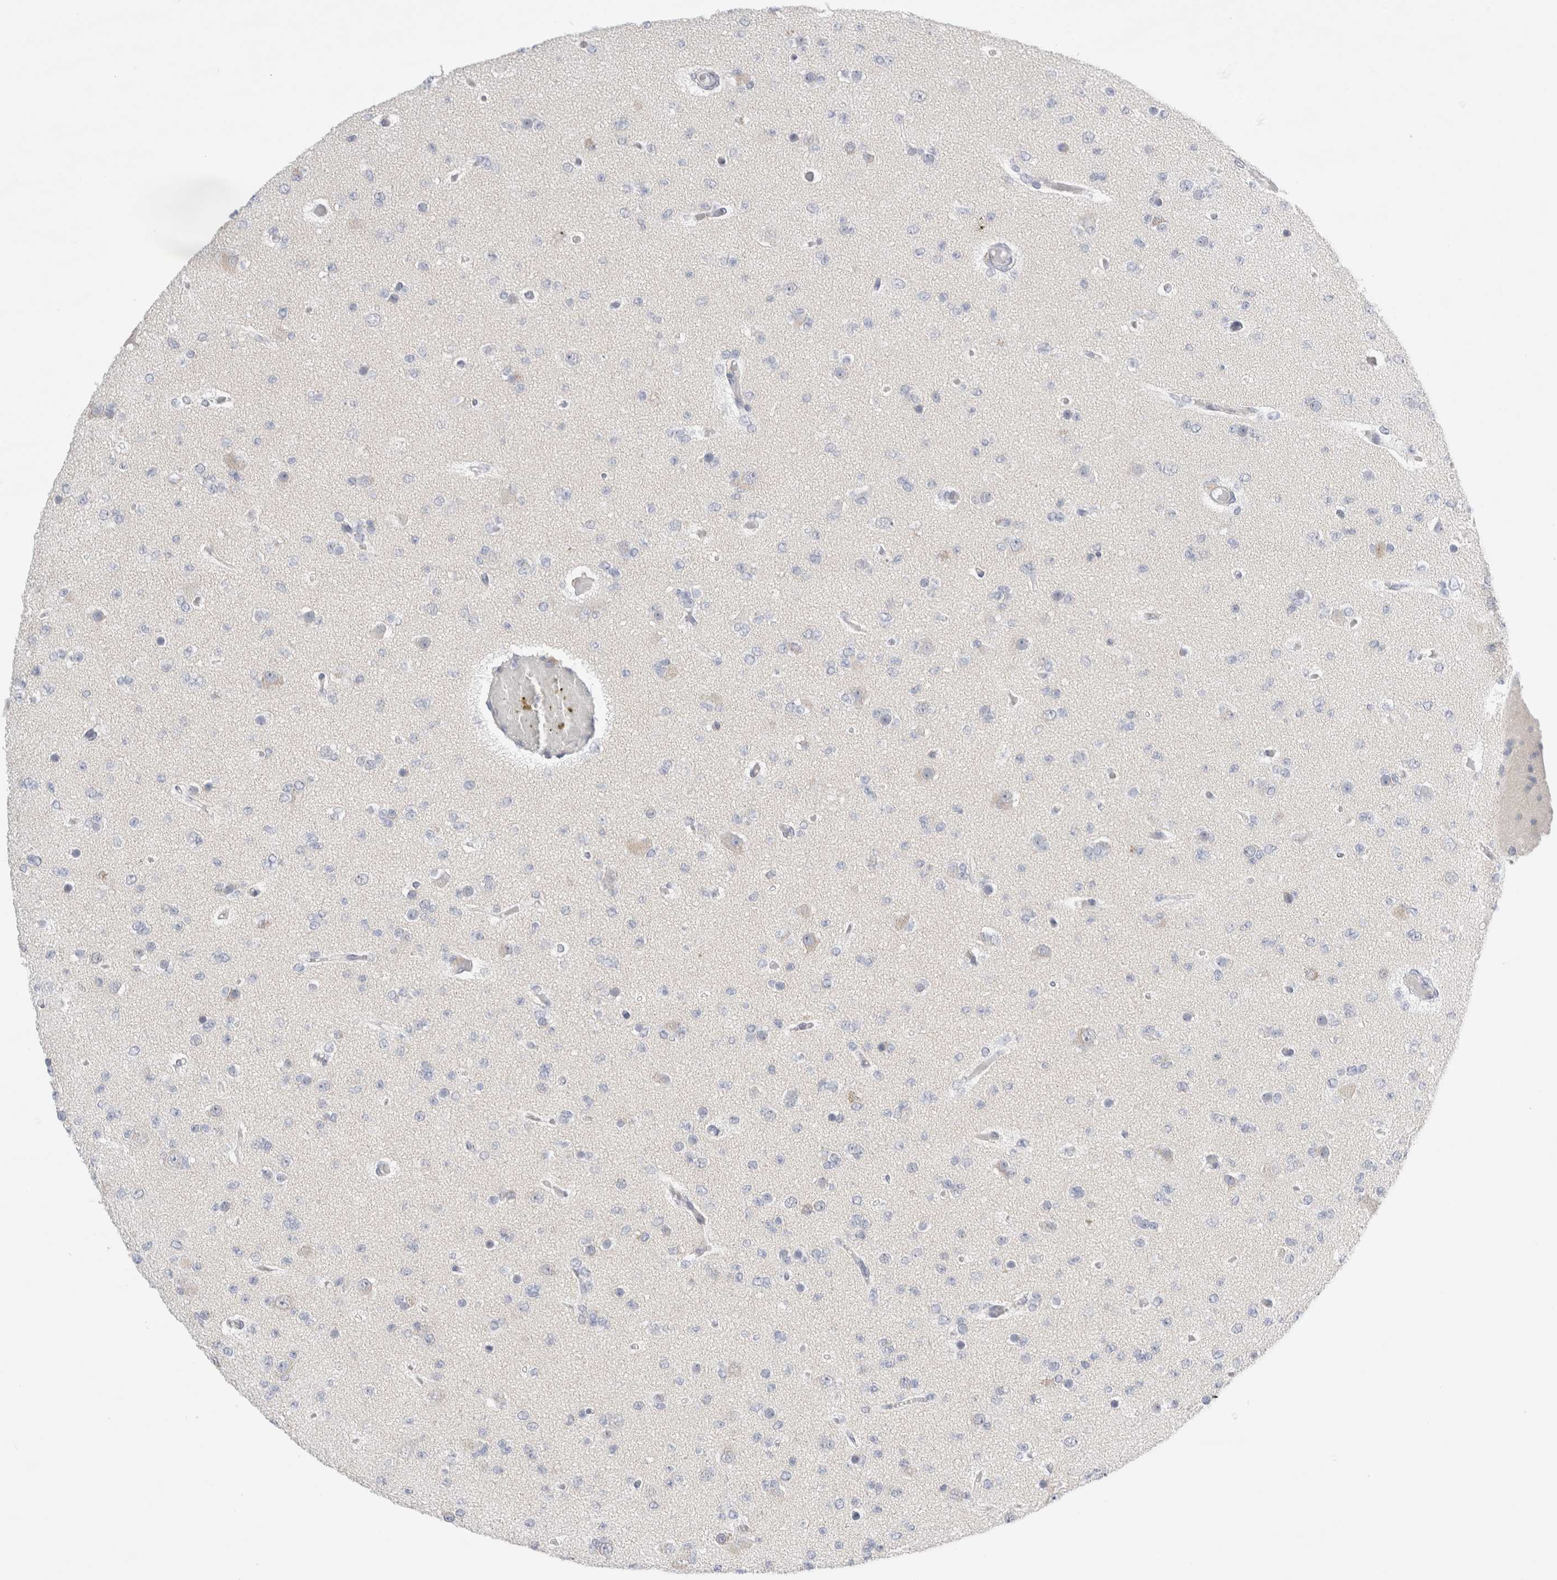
{"staining": {"intensity": "negative", "quantity": "none", "location": "none"}, "tissue": "glioma", "cell_type": "Tumor cells", "image_type": "cancer", "snomed": [{"axis": "morphology", "description": "Glioma, malignant, Low grade"}, {"axis": "topography", "description": "Brain"}], "caption": "Immunohistochemistry histopathology image of human malignant low-grade glioma stained for a protein (brown), which shows no expression in tumor cells.", "gene": "SLC22A12", "patient": {"sex": "female", "age": 22}}